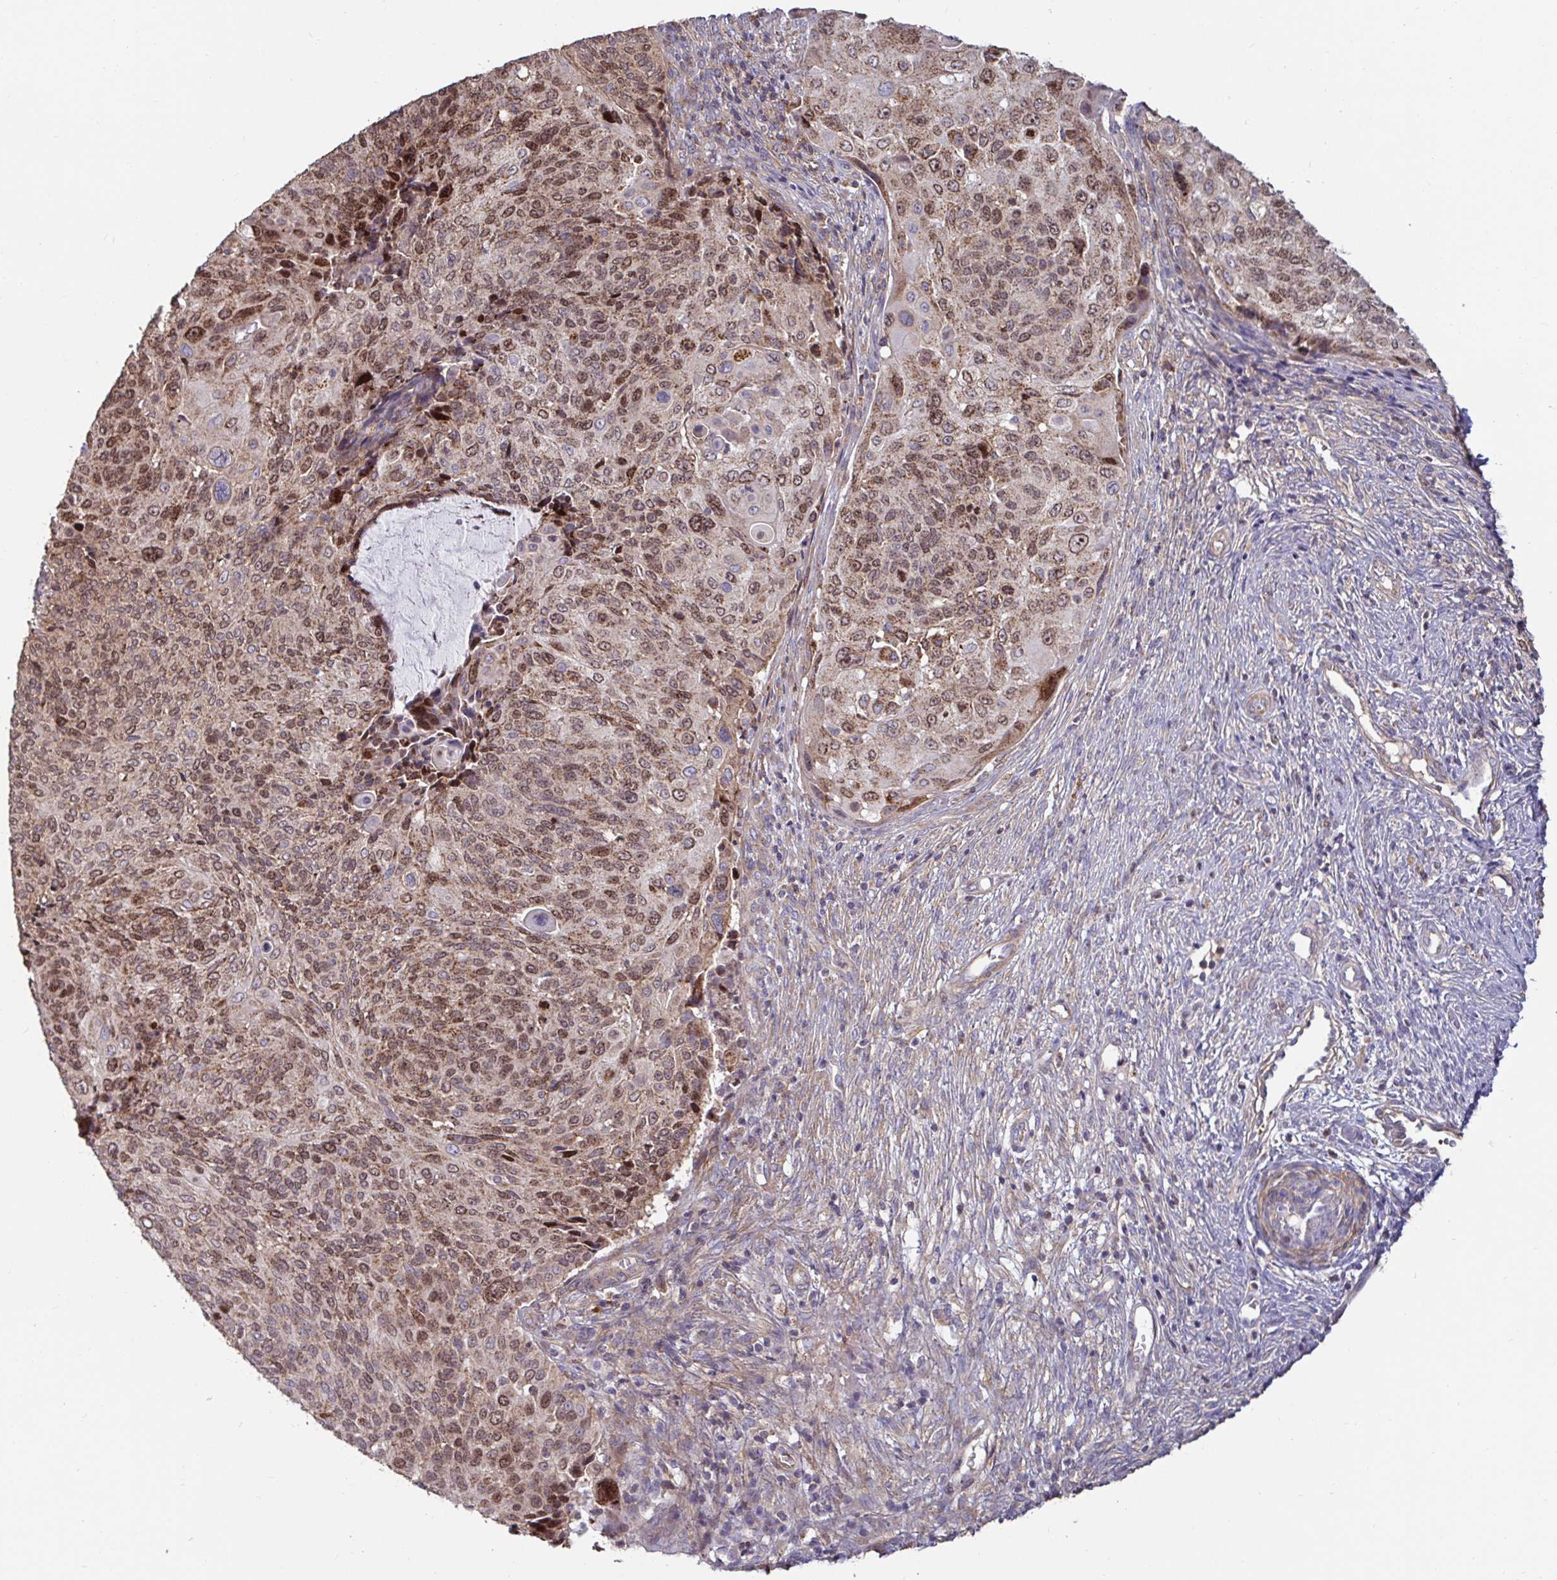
{"staining": {"intensity": "moderate", "quantity": "25%-75%", "location": "cytoplasmic/membranous,nuclear"}, "tissue": "cervical cancer", "cell_type": "Tumor cells", "image_type": "cancer", "snomed": [{"axis": "morphology", "description": "Squamous cell carcinoma, NOS"}, {"axis": "topography", "description": "Cervix"}], "caption": "A high-resolution micrograph shows immunohistochemistry (IHC) staining of cervical cancer, which demonstrates moderate cytoplasmic/membranous and nuclear staining in about 25%-75% of tumor cells. Nuclei are stained in blue.", "gene": "SPRY1", "patient": {"sex": "female", "age": 49}}